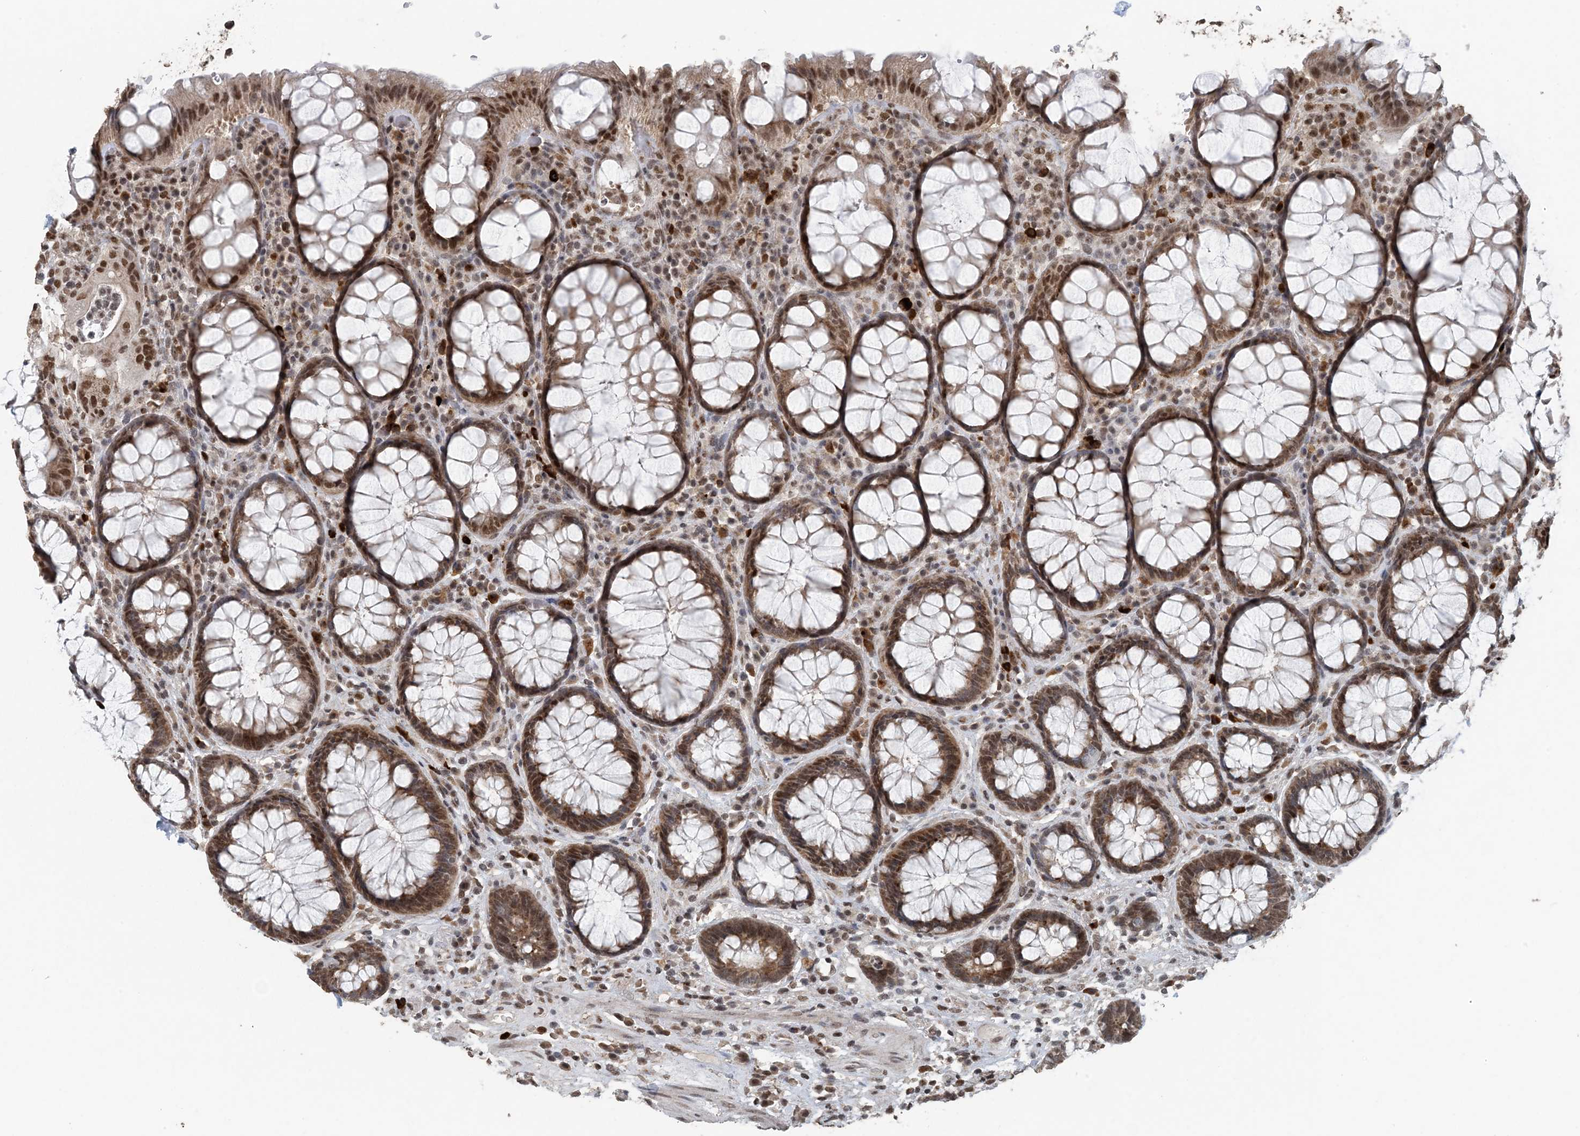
{"staining": {"intensity": "strong", "quantity": ">75%", "location": "cytoplasmic/membranous,nuclear"}, "tissue": "rectum", "cell_type": "Glandular cells", "image_type": "normal", "snomed": [{"axis": "morphology", "description": "Normal tissue, NOS"}, {"axis": "topography", "description": "Rectum"}], "caption": "This histopathology image shows IHC staining of unremarkable rectum, with high strong cytoplasmic/membranous,nuclear expression in about >75% of glandular cells.", "gene": "MBD2", "patient": {"sex": "male", "age": 64}}